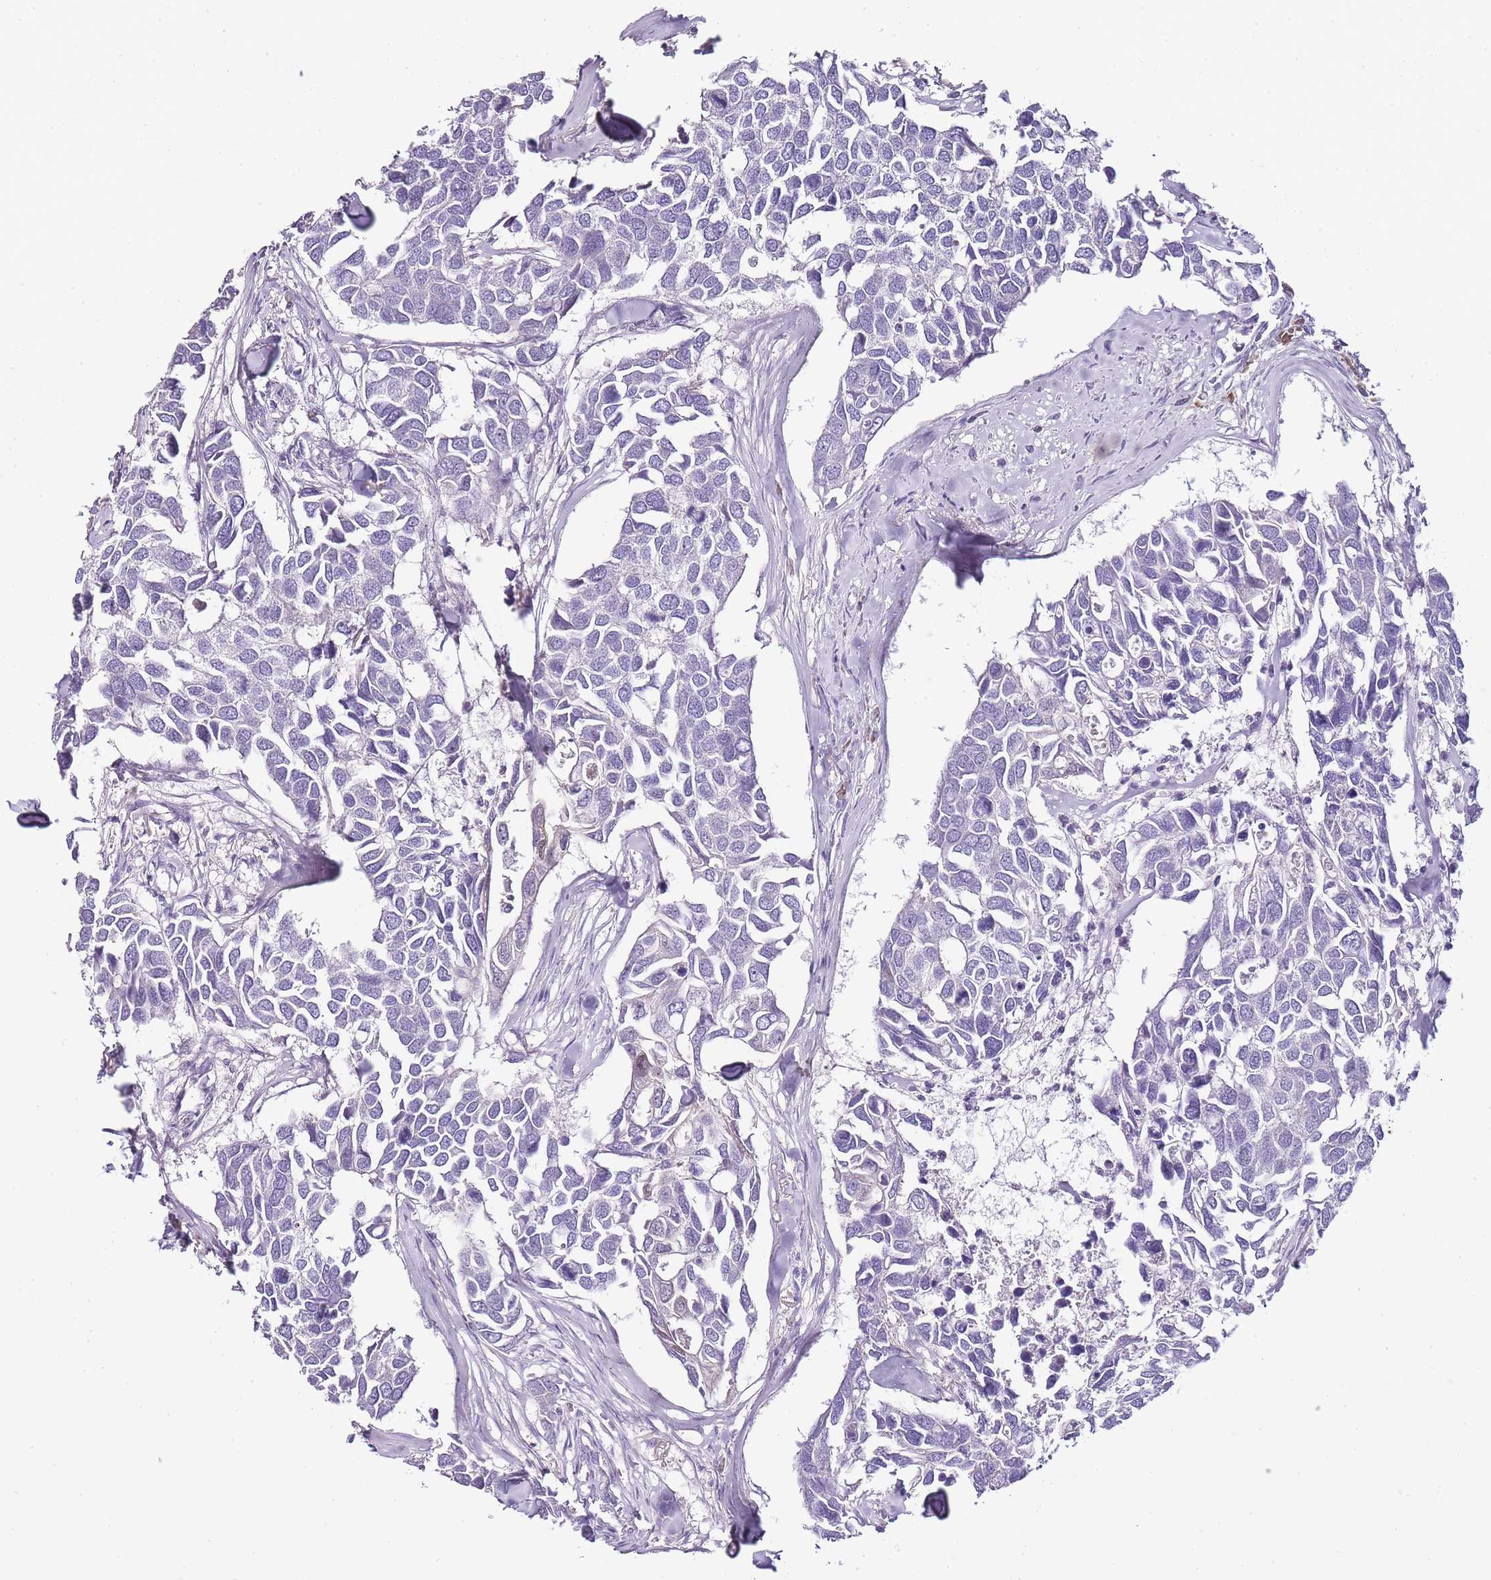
{"staining": {"intensity": "negative", "quantity": "none", "location": "none"}, "tissue": "breast cancer", "cell_type": "Tumor cells", "image_type": "cancer", "snomed": [{"axis": "morphology", "description": "Duct carcinoma"}, {"axis": "topography", "description": "Breast"}], "caption": "This is an immunohistochemistry (IHC) image of human breast intraductal carcinoma. There is no staining in tumor cells.", "gene": "ZBP1", "patient": {"sex": "female", "age": 83}}